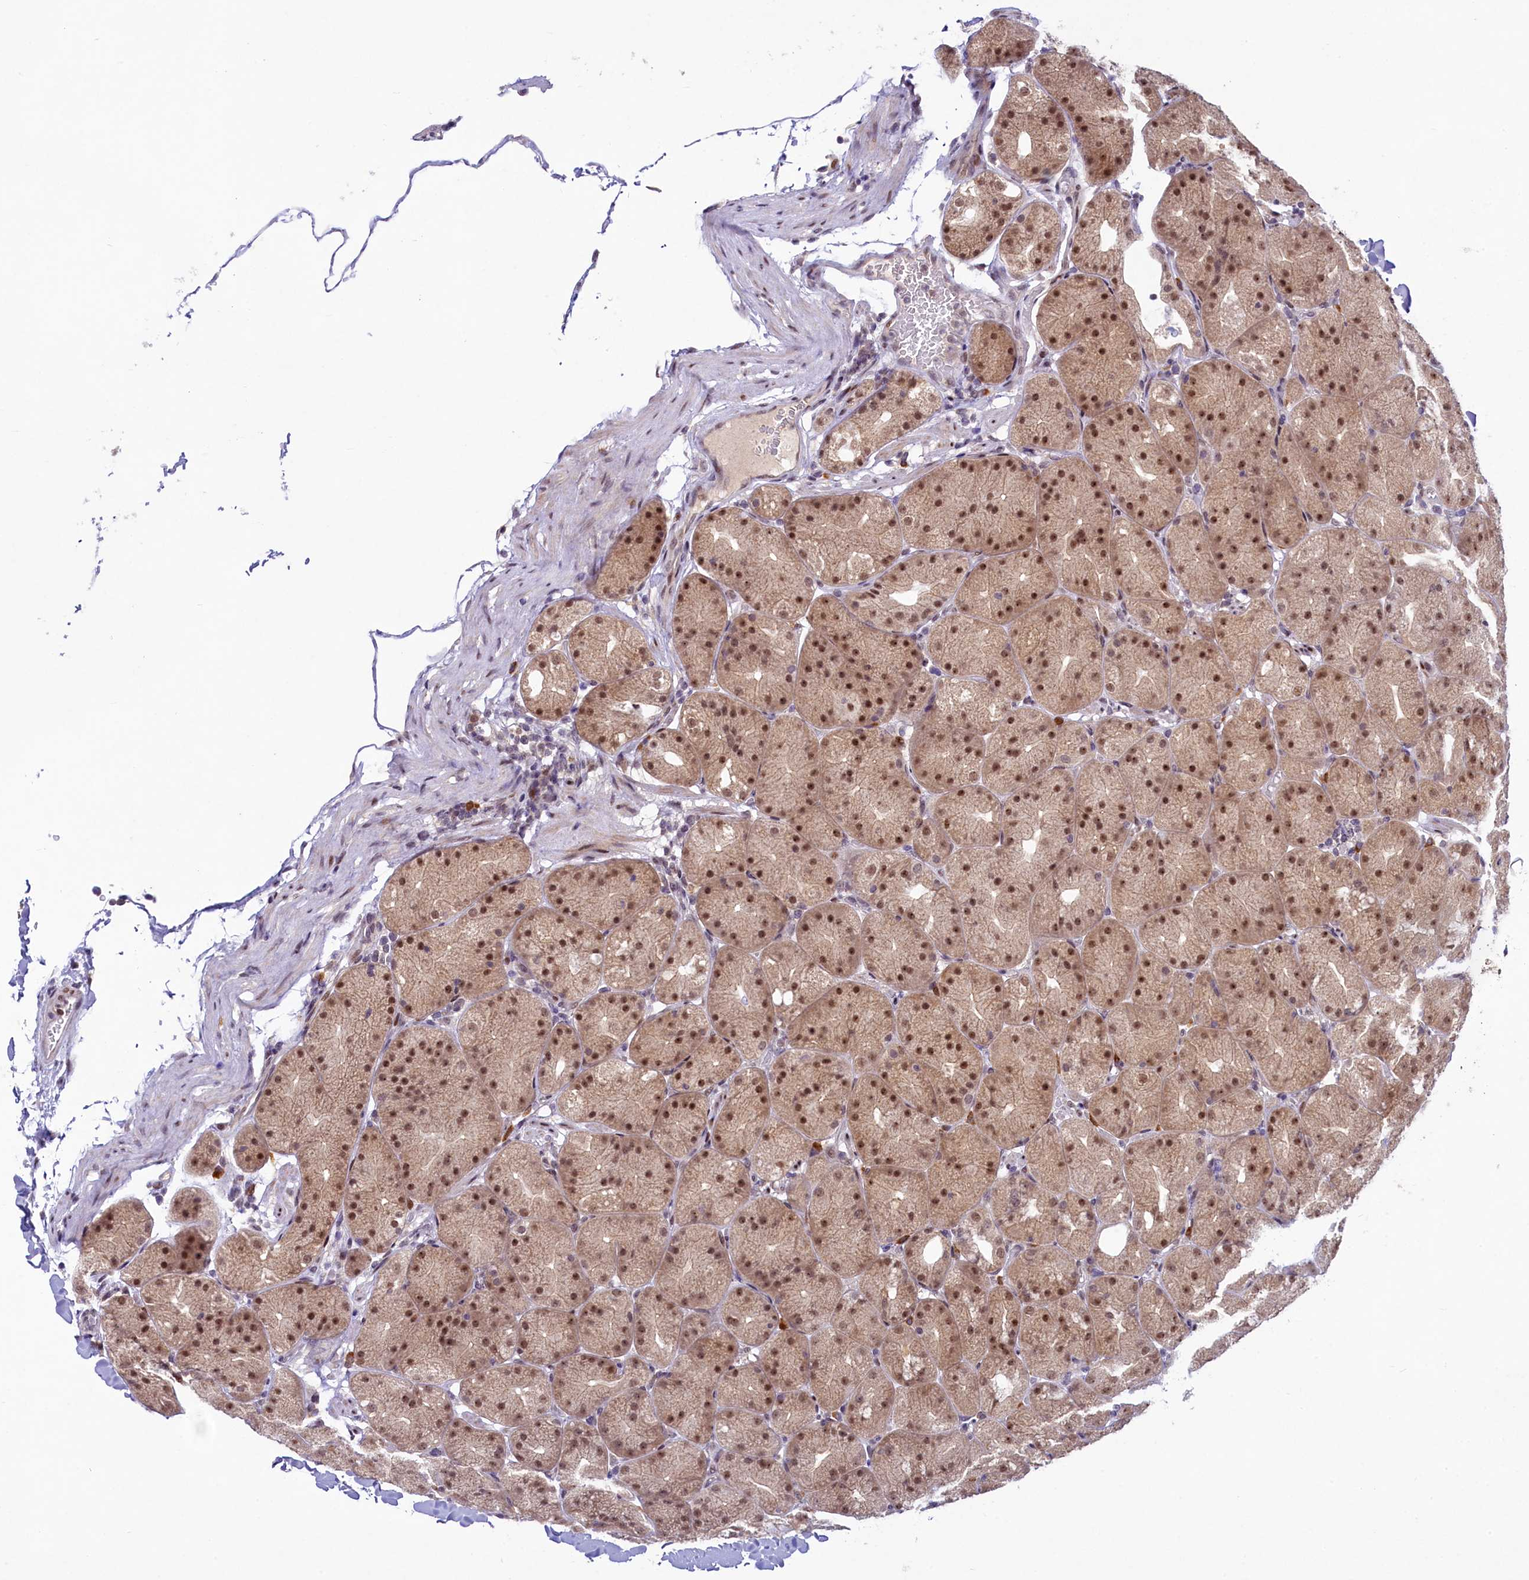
{"staining": {"intensity": "moderate", "quantity": ">75%", "location": "cytoplasmic/membranous,nuclear"}, "tissue": "stomach", "cell_type": "Glandular cells", "image_type": "normal", "snomed": [{"axis": "morphology", "description": "Normal tissue, NOS"}, {"axis": "topography", "description": "Stomach, upper"}, {"axis": "topography", "description": "Stomach"}], "caption": "Human stomach stained with a brown dye demonstrates moderate cytoplasmic/membranous,nuclear positive expression in about >75% of glandular cells.", "gene": "ANKS3", "patient": {"sex": "male", "age": 48}}